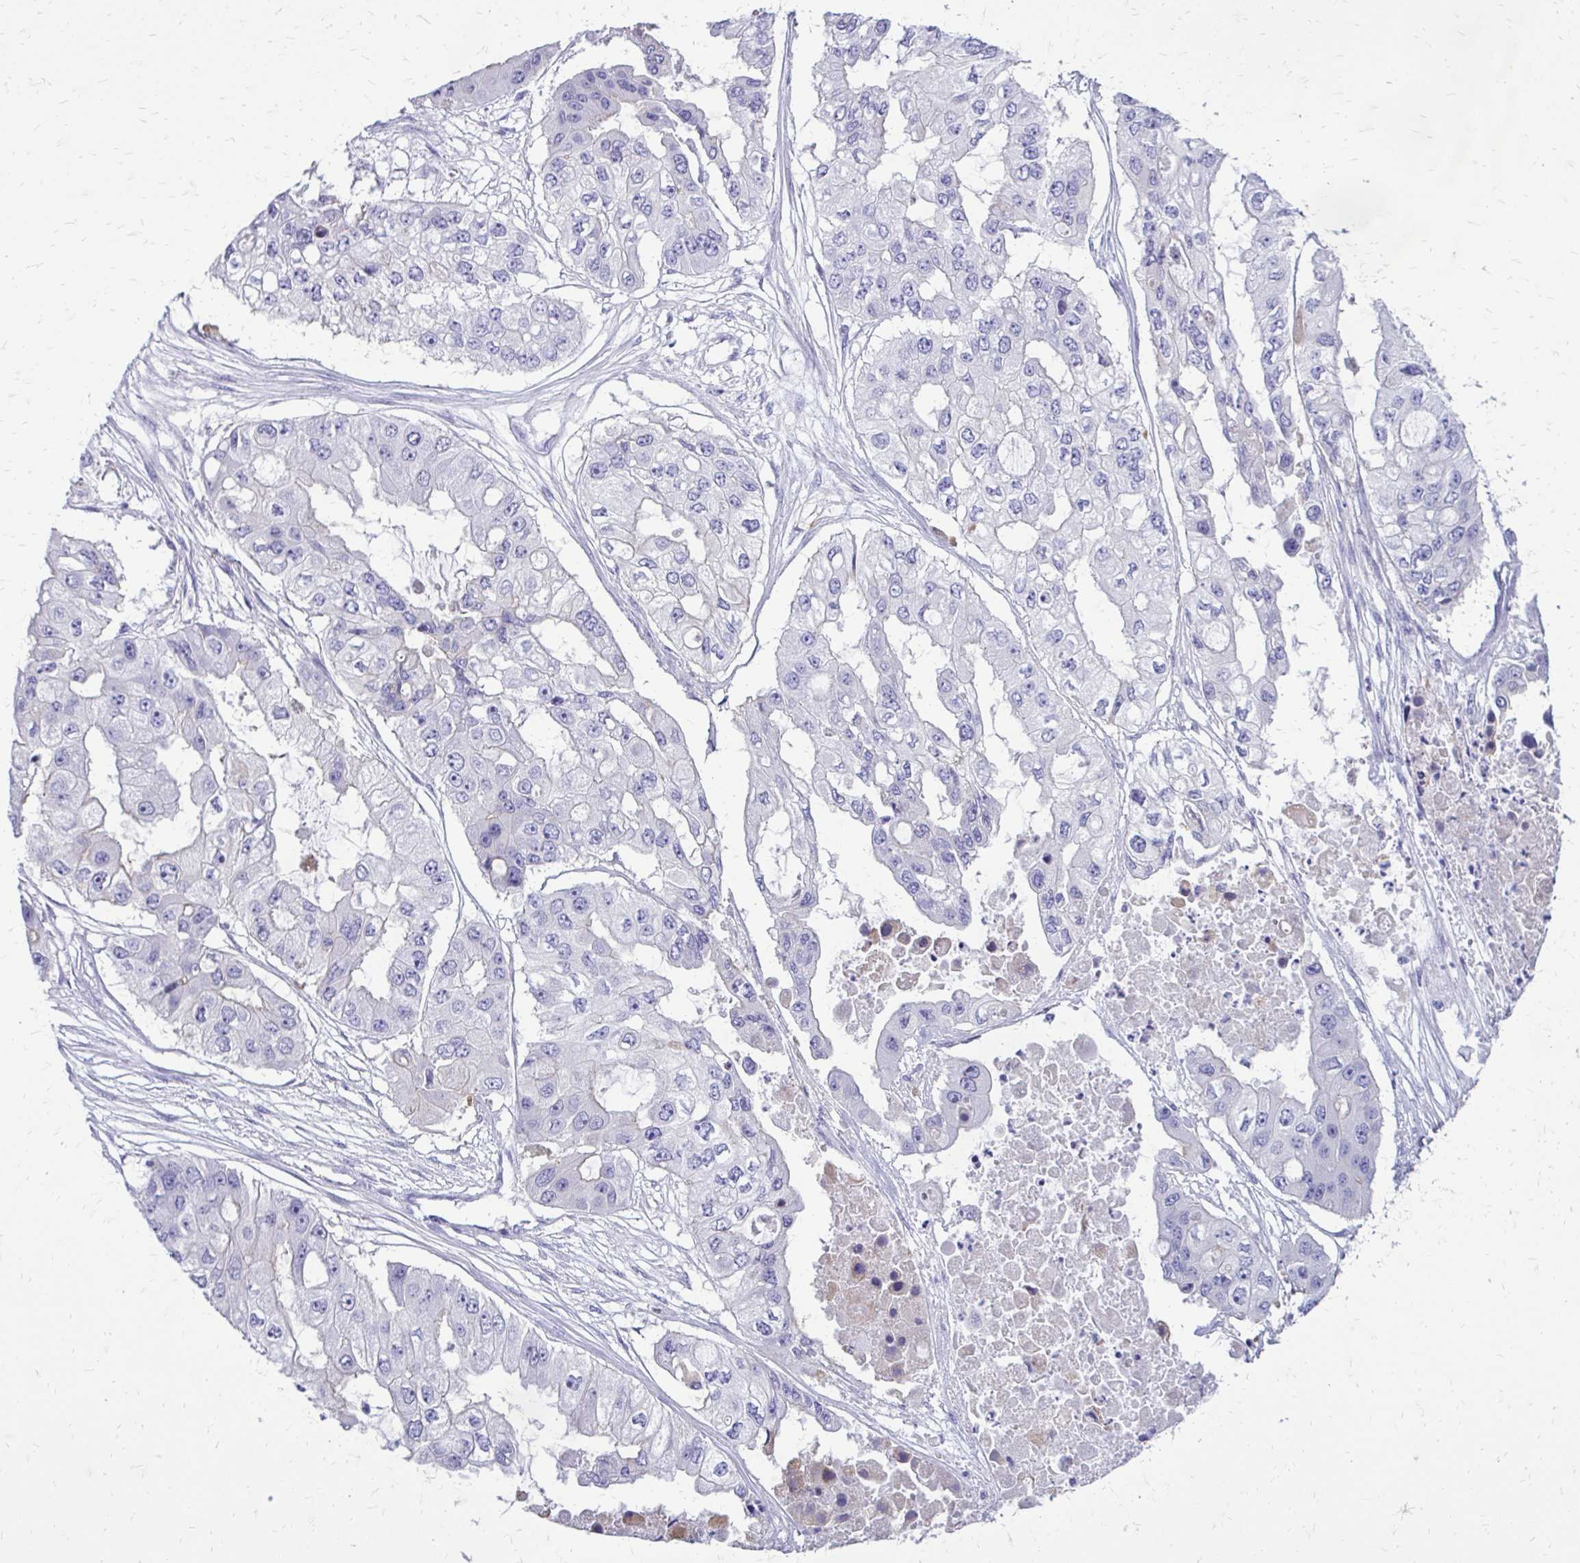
{"staining": {"intensity": "negative", "quantity": "none", "location": "none"}, "tissue": "ovarian cancer", "cell_type": "Tumor cells", "image_type": "cancer", "snomed": [{"axis": "morphology", "description": "Cystadenocarcinoma, serous, NOS"}, {"axis": "topography", "description": "Ovary"}], "caption": "High magnification brightfield microscopy of ovarian cancer stained with DAB (brown) and counterstained with hematoxylin (blue): tumor cells show no significant expression.", "gene": "SIGLEC11", "patient": {"sex": "female", "age": 56}}